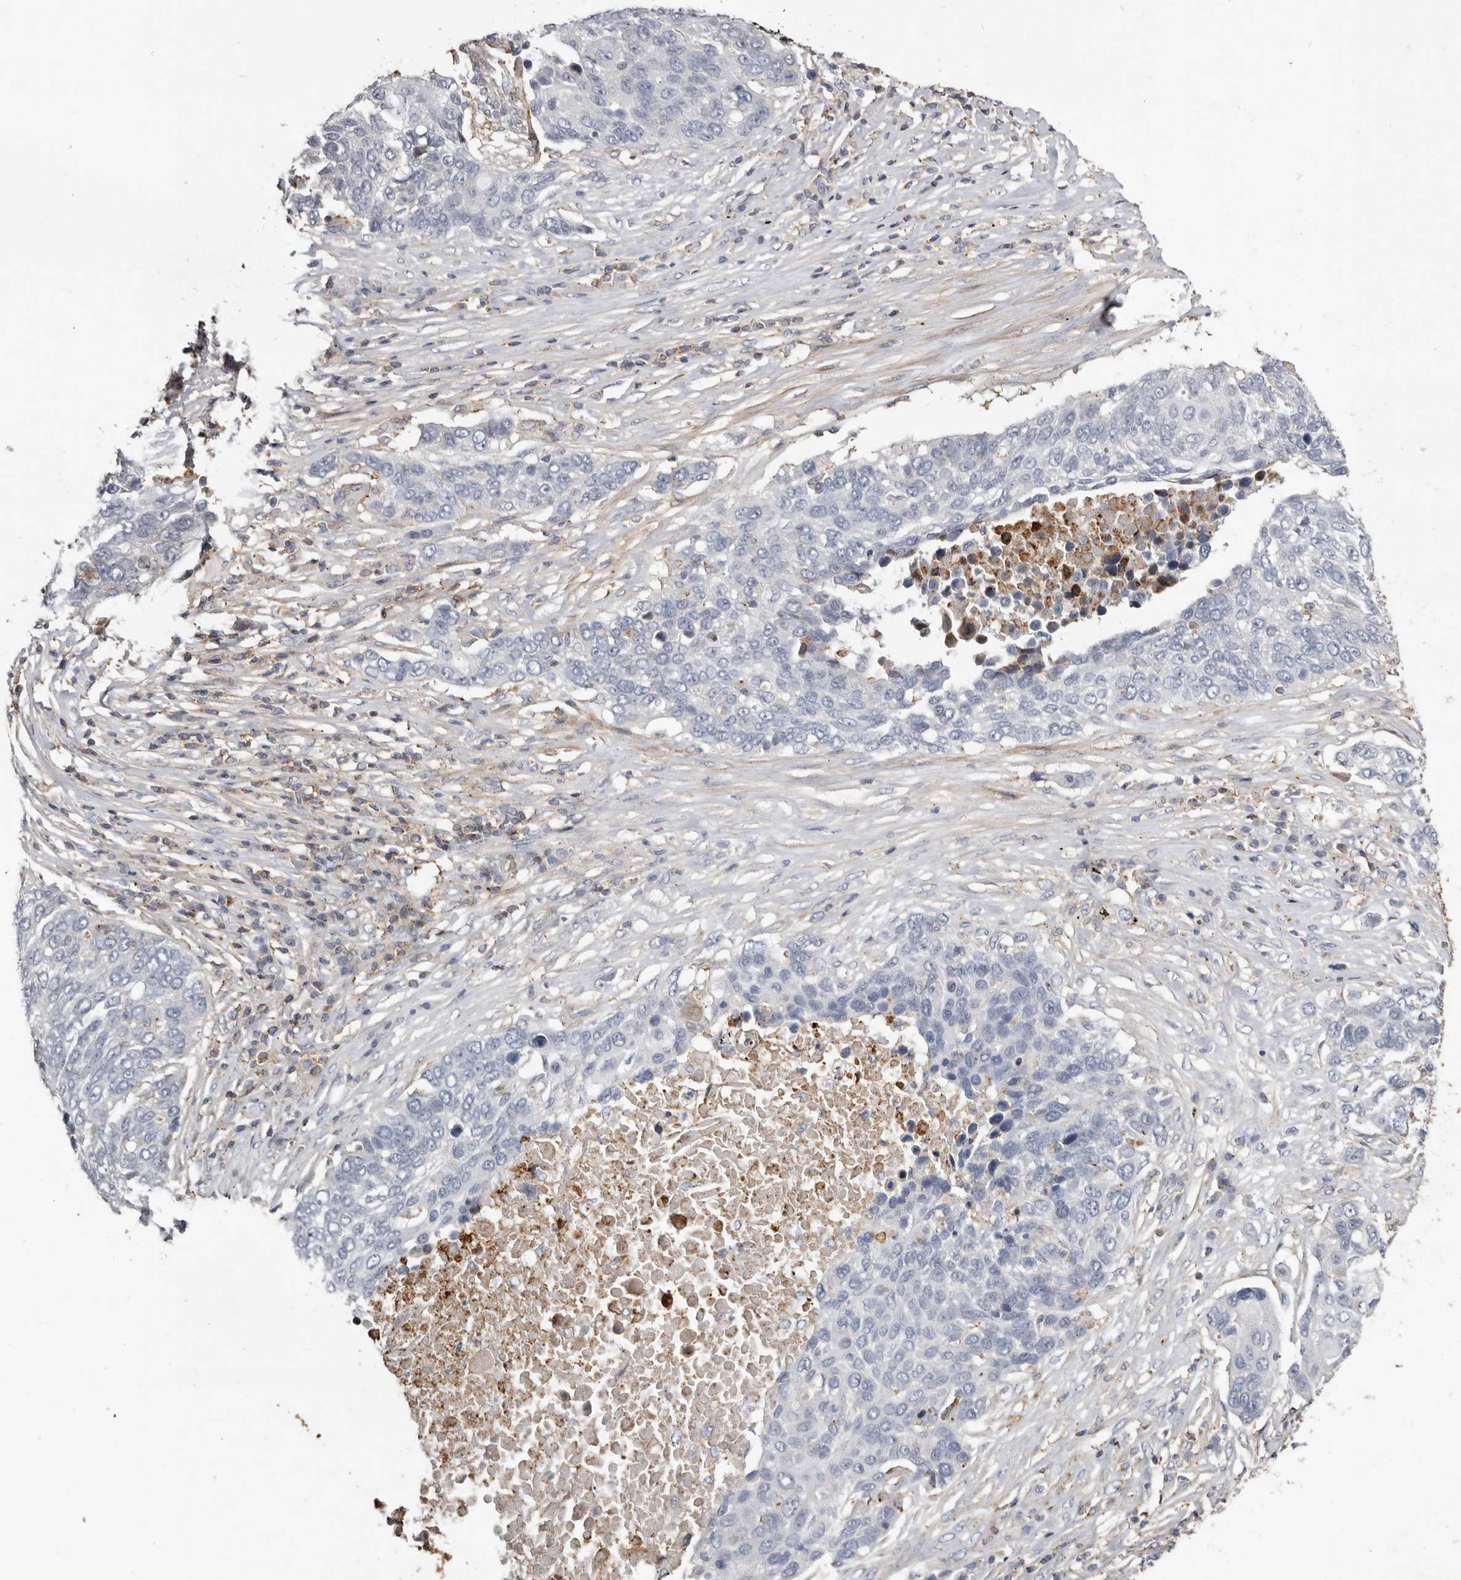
{"staining": {"intensity": "negative", "quantity": "none", "location": "none"}, "tissue": "lung cancer", "cell_type": "Tumor cells", "image_type": "cancer", "snomed": [{"axis": "morphology", "description": "Squamous cell carcinoma, NOS"}, {"axis": "topography", "description": "Lung"}], "caption": "The micrograph displays no staining of tumor cells in lung cancer (squamous cell carcinoma). Brightfield microscopy of immunohistochemistry (IHC) stained with DAB (3,3'-diaminobenzidine) (brown) and hematoxylin (blue), captured at high magnification.", "gene": "KIF26B", "patient": {"sex": "male", "age": 66}}